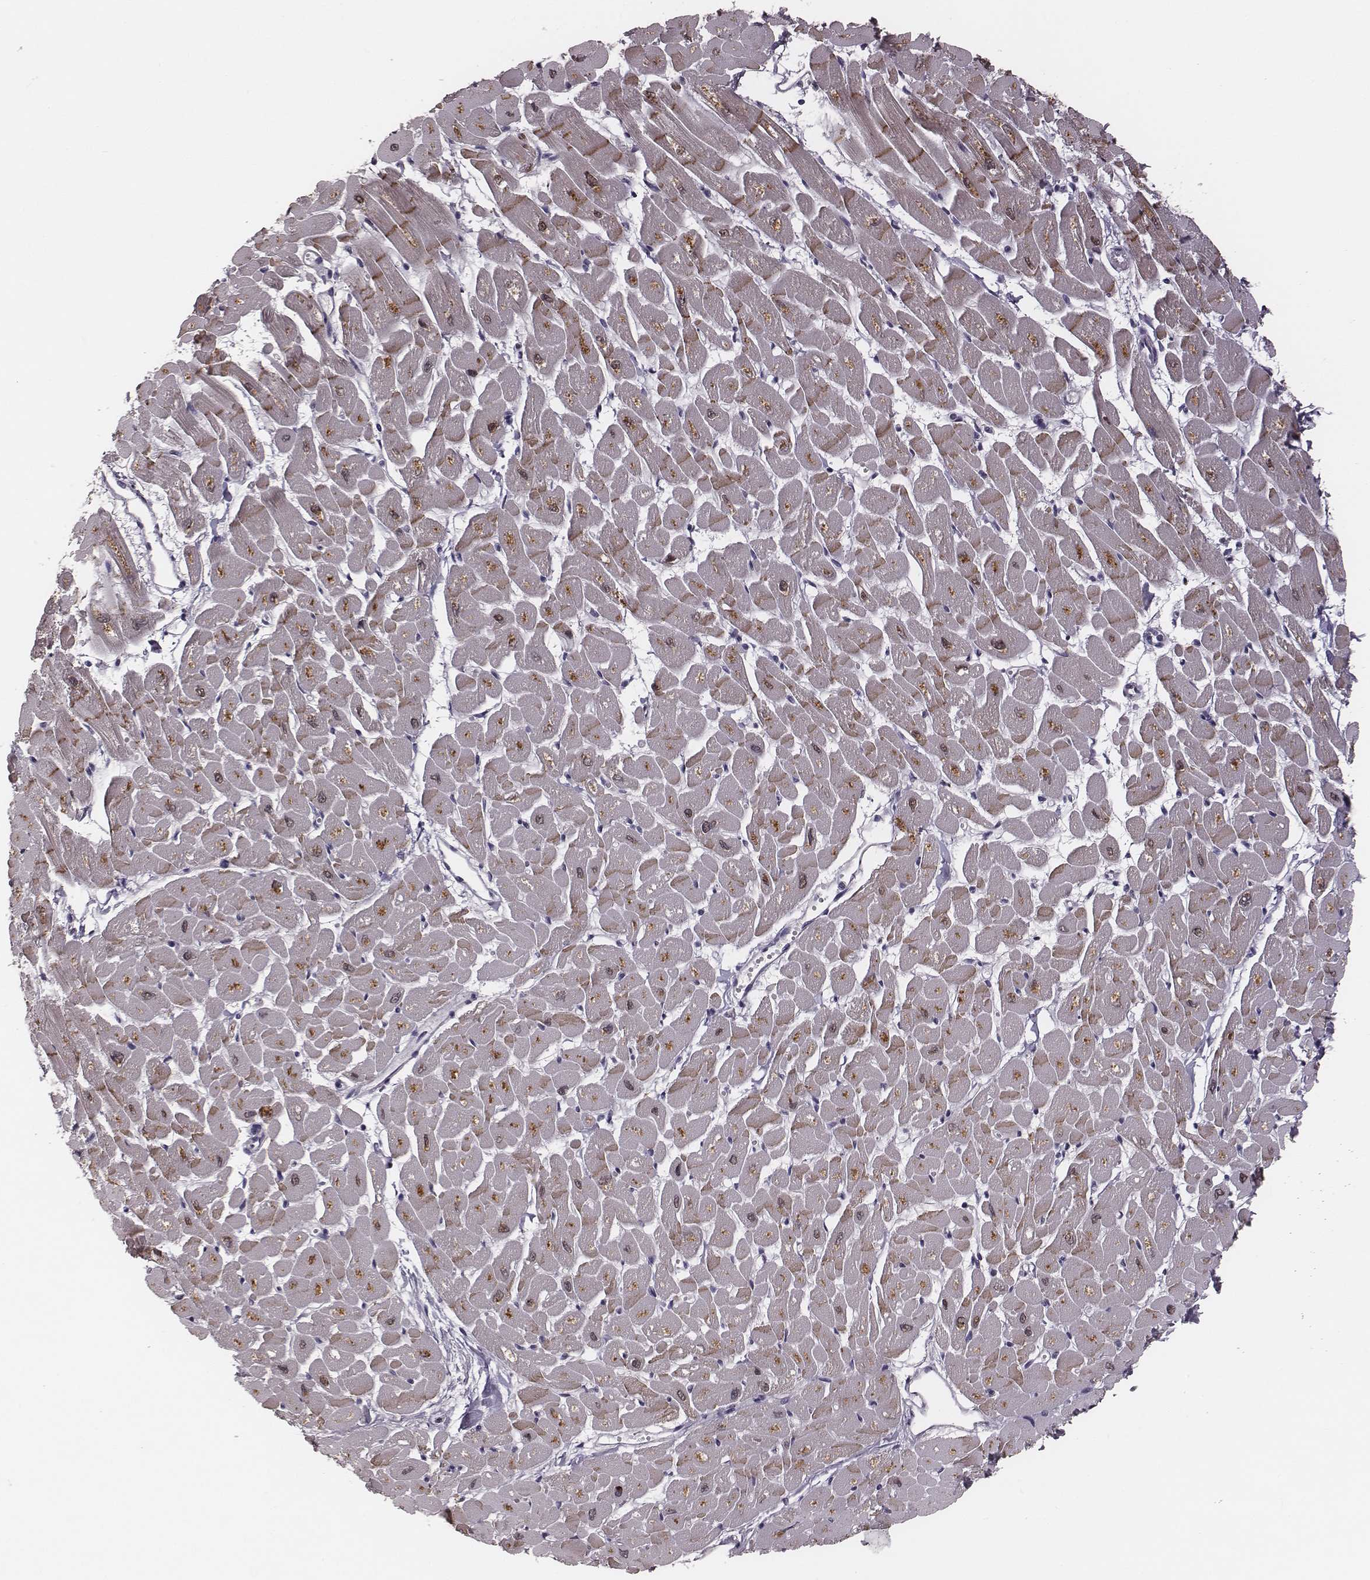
{"staining": {"intensity": "strong", "quantity": "25%-75%", "location": "cytoplasmic/membranous"}, "tissue": "heart muscle", "cell_type": "Cardiomyocytes", "image_type": "normal", "snomed": [{"axis": "morphology", "description": "Normal tissue, NOS"}, {"axis": "topography", "description": "Heart"}], "caption": "Cardiomyocytes display strong cytoplasmic/membranous expression in approximately 25%-75% of cells in unremarkable heart muscle.", "gene": "P2RX5", "patient": {"sex": "male", "age": 57}}